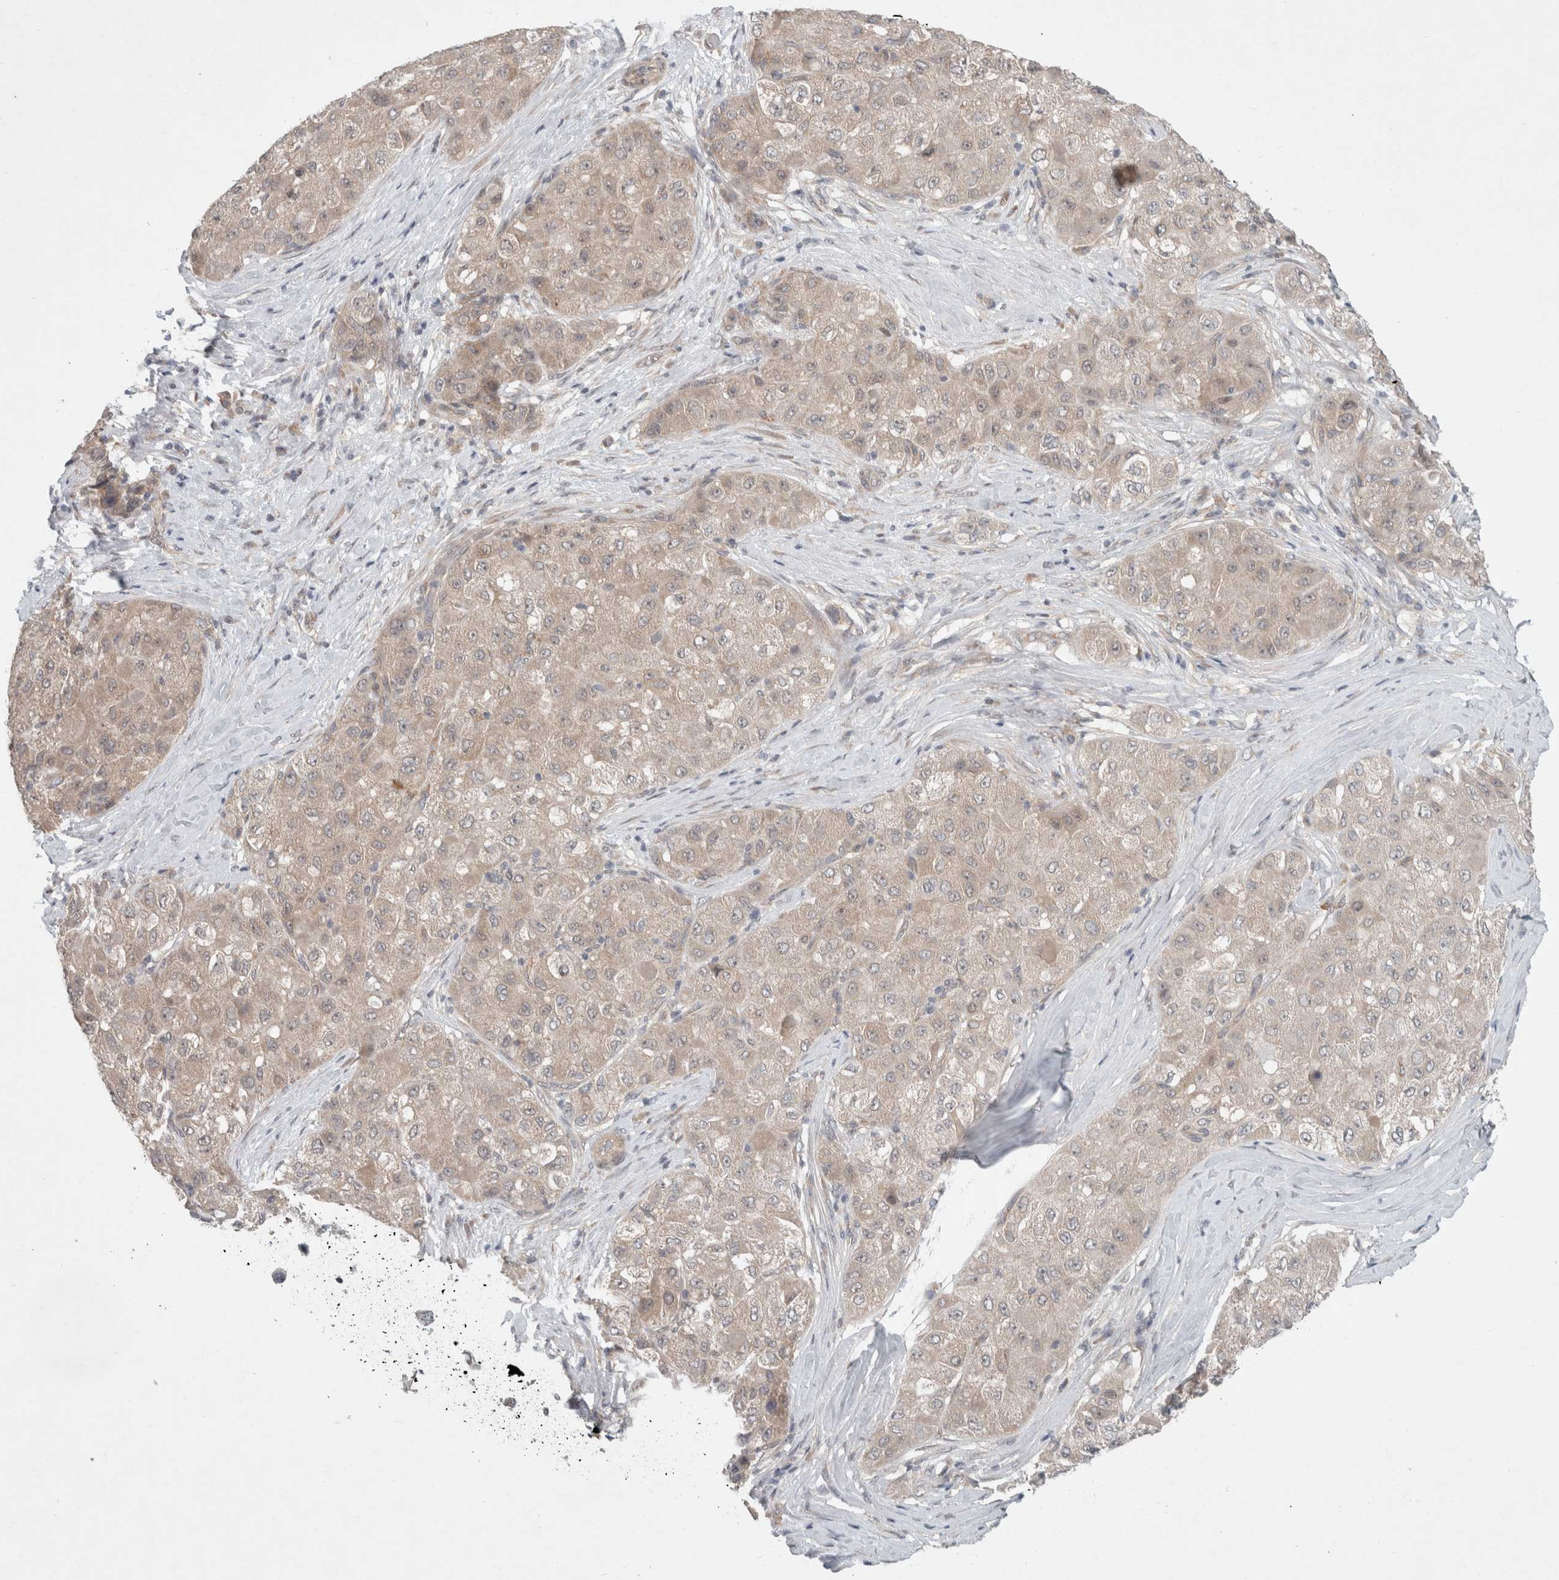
{"staining": {"intensity": "weak", "quantity": ">75%", "location": "cytoplasmic/membranous"}, "tissue": "liver cancer", "cell_type": "Tumor cells", "image_type": "cancer", "snomed": [{"axis": "morphology", "description": "Carcinoma, Hepatocellular, NOS"}, {"axis": "topography", "description": "Liver"}], "caption": "Immunohistochemistry staining of liver cancer (hepatocellular carcinoma), which shows low levels of weak cytoplasmic/membranous staining in approximately >75% of tumor cells indicating weak cytoplasmic/membranous protein positivity. The staining was performed using DAB (3,3'-diaminobenzidine) (brown) for protein detection and nuclei were counterstained in hematoxylin (blue).", "gene": "RASAL2", "patient": {"sex": "male", "age": 80}}